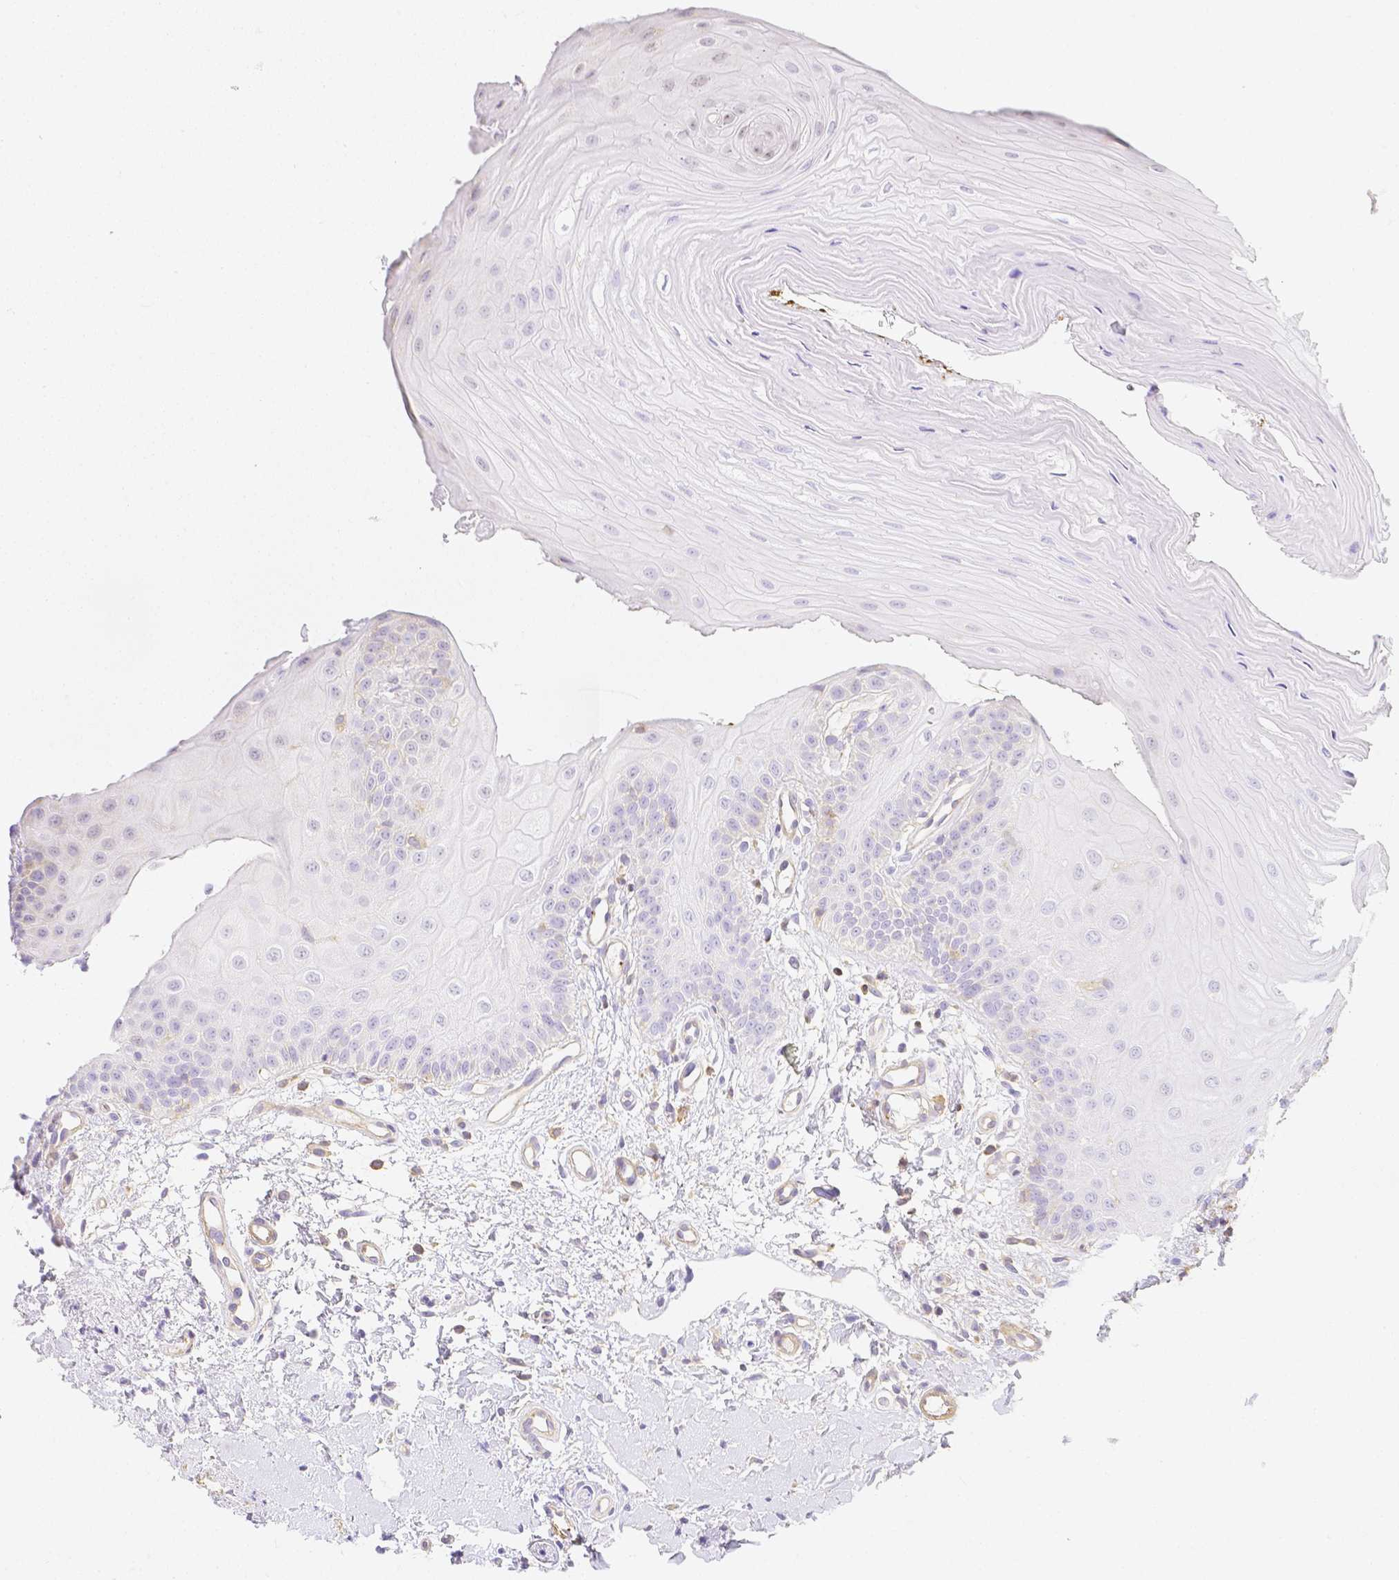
{"staining": {"intensity": "negative", "quantity": "none", "location": "none"}, "tissue": "oral mucosa", "cell_type": "Squamous epithelial cells", "image_type": "normal", "snomed": [{"axis": "morphology", "description": "Normal tissue, NOS"}, {"axis": "topography", "description": "Oral tissue"}], "caption": "An immunohistochemistry image of normal oral mucosa is shown. There is no staining in squamous epithelial cells of oral mucosa.", "gene": "ASAH2B", "patient": {"sex": "female", "age": 73}}